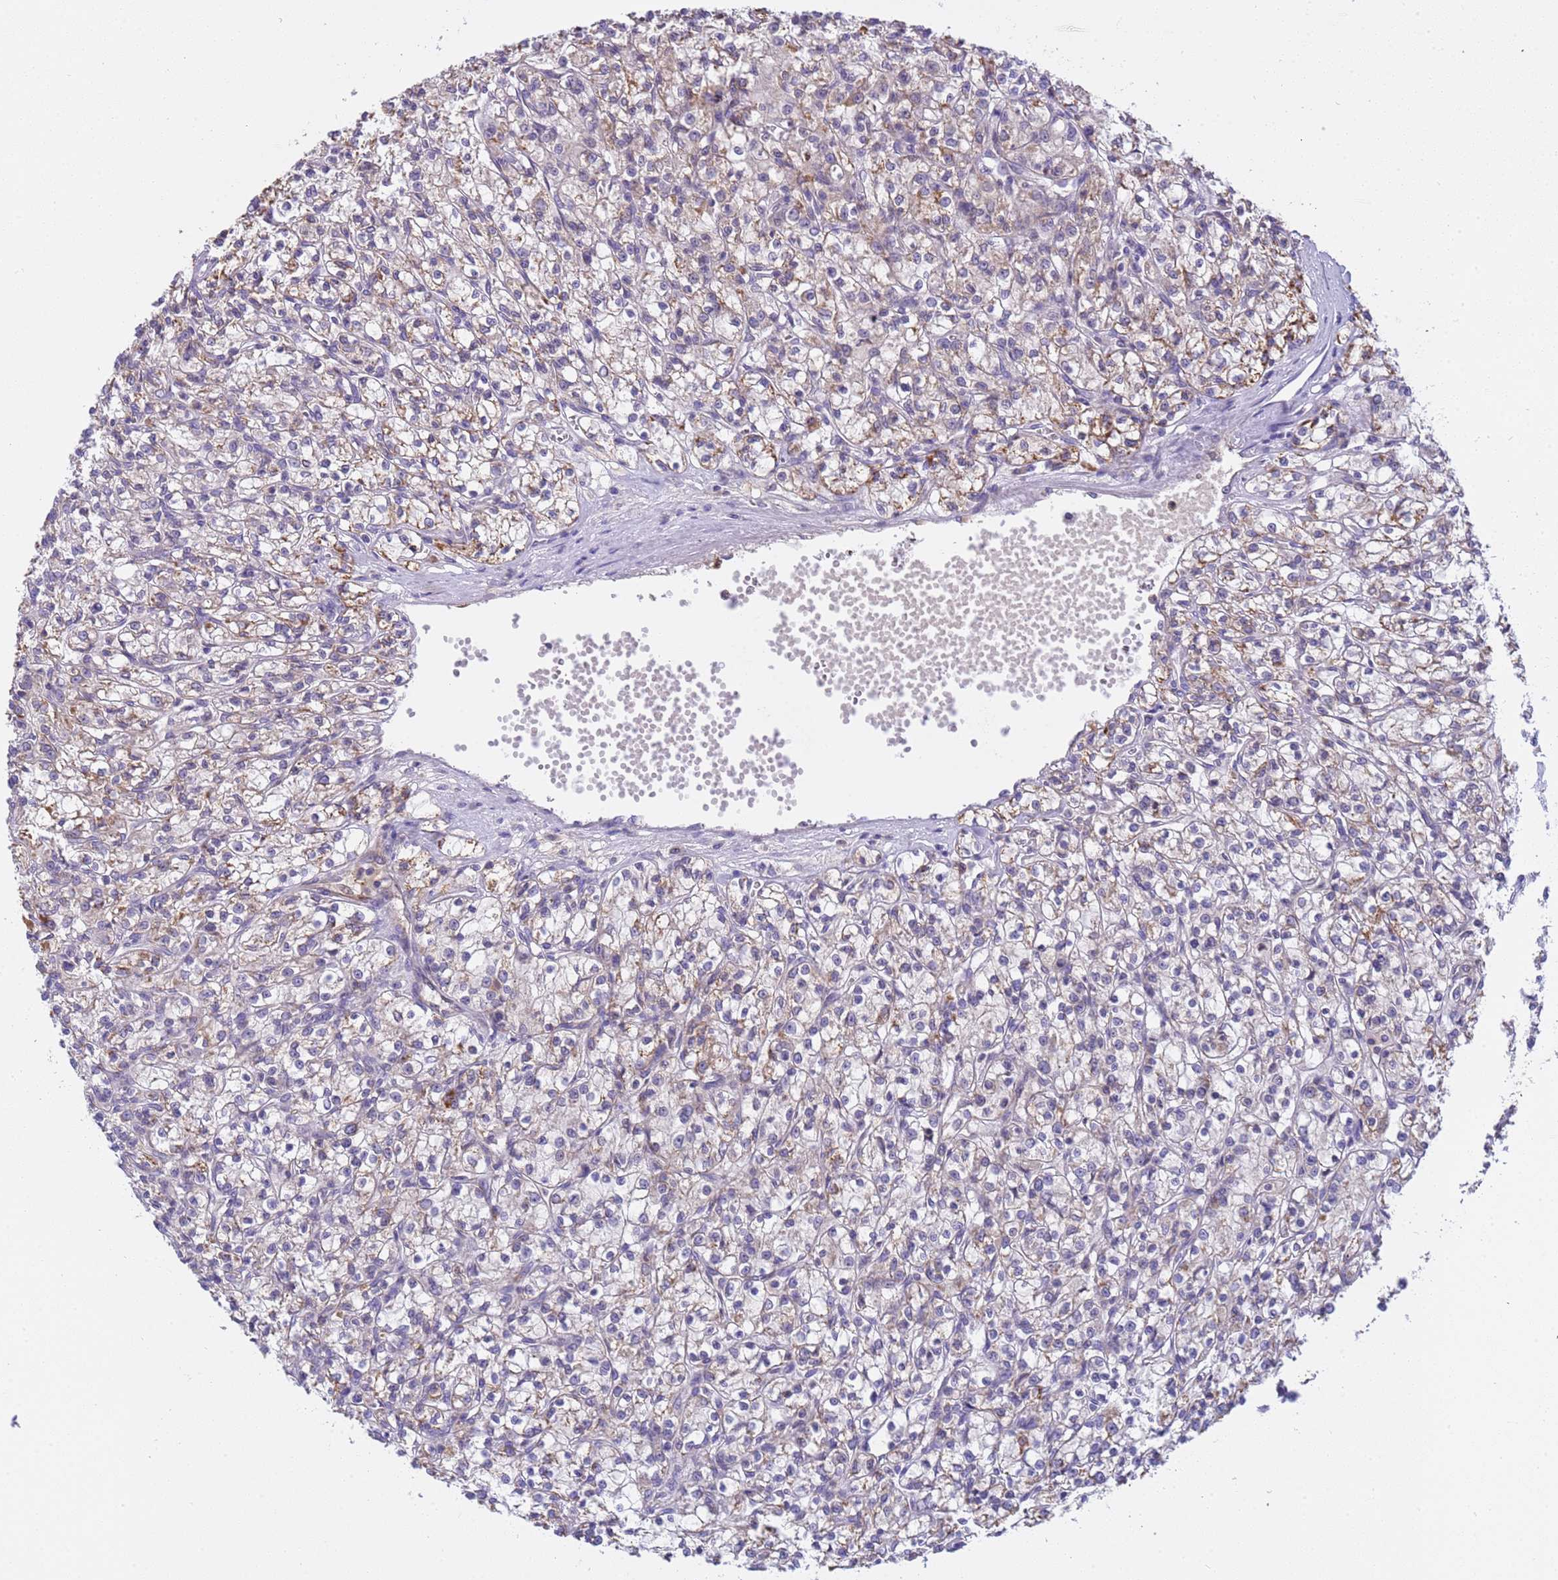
{"staining": {"intensity": "moderate", "quantity": "<25%", "location": "cytoplasmic/membranous"}, "tissue": "renal cancer", "cell_type": "Tumor cells", "image_type": "cancer", "snomed": [{"axis": "morphology", "description": "Adenocarcinoma, NOS"}, {"axis": "topography", "description": "Kidney"}], "caption": "An immunohistochemistry (IHC) micrograph of neoplastic tissue is shown. Protein staining in brown highlights moderate cytoplasmic/membranous positivity in renal adenocarcinoma within tumor cells.", "gene": "PLCXD3", "patient": {"sex": "female", "age": 59}}